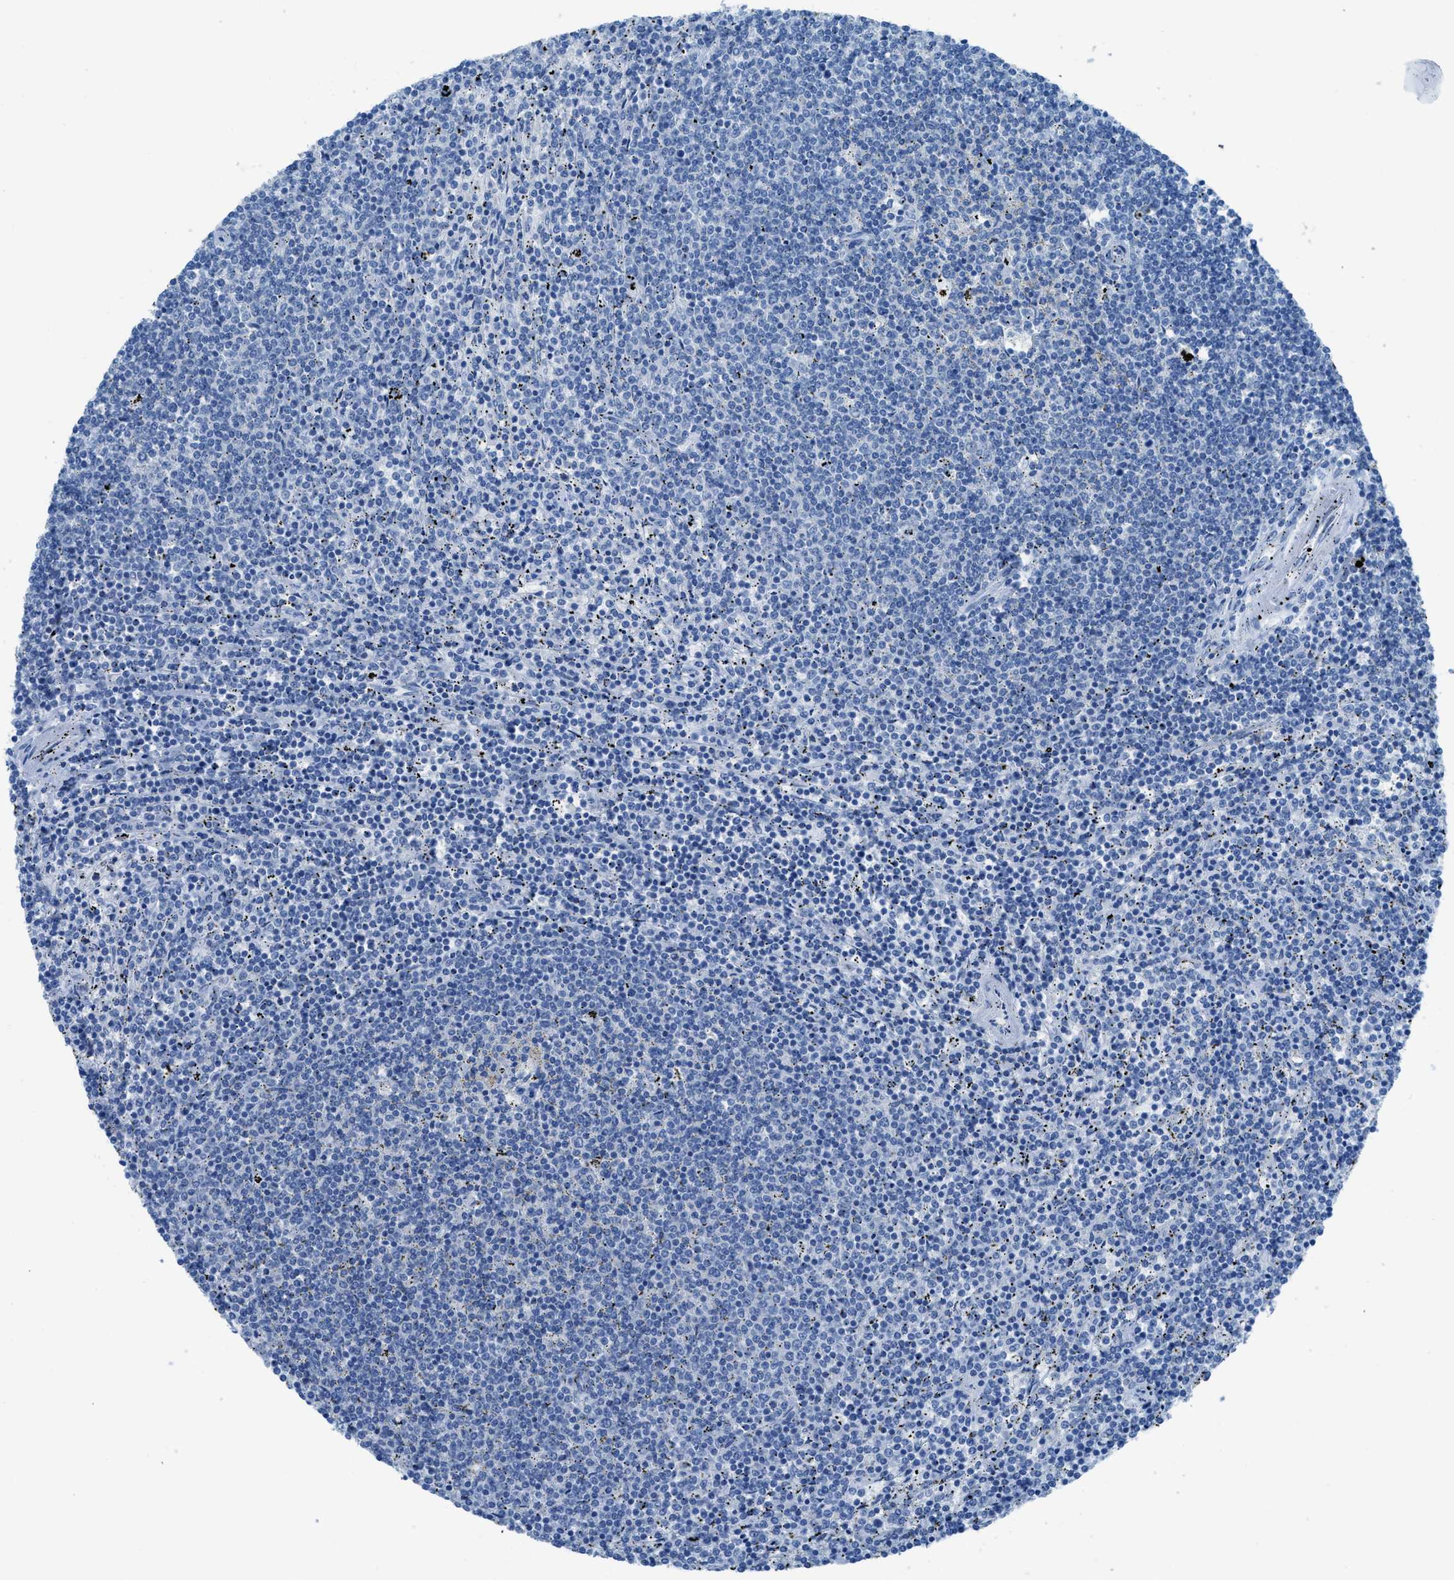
{"staining": {"intensity": "negative", "quantity": "none", "location": "none"}, "tissue": "lymphoma", "cell_type": "Tumor cells", "image_type": "cancer", "snomed": [{"axis": "morphology", "description": "Malignant lymphoma, non-Hodgkin's type, Low grade"}, {"axis": "topography", "description": "Spleen"}], "caption": "Immunohistochemical staining of human malignant lymphoma, non-Hodgkin's type (low-grade) shows no significant staining in tumor cells.", "gene": "ACAN", "patient": {"sex": "female", "age": 50}}